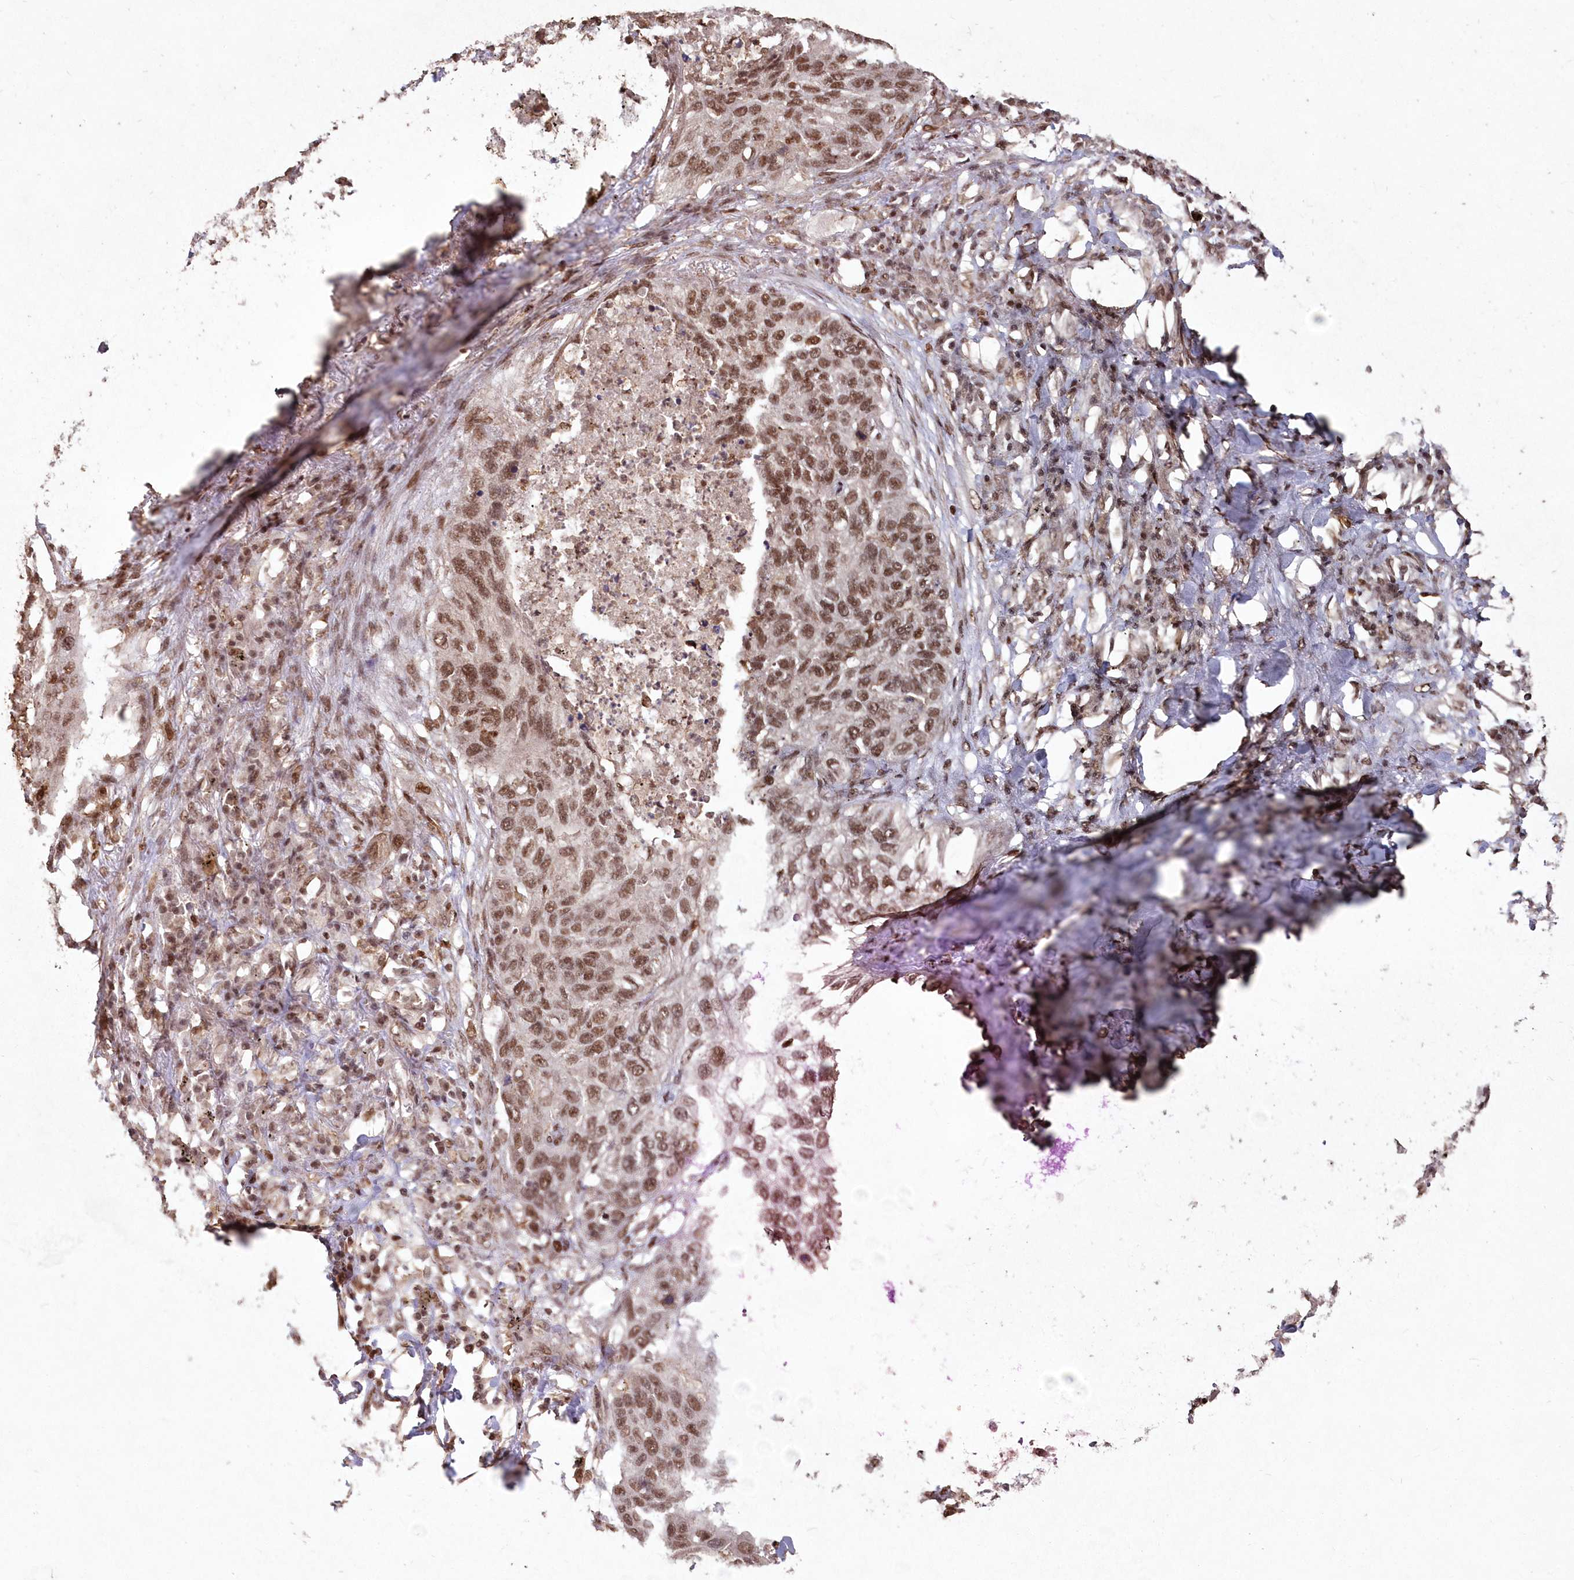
{"staining": {"intensity": "moderate", "quantity": ">75%", "location": "nuclear"}, "tissue": "lung cancer", "cell_type": "Tumor cells", "image_type": "cancer", "snomed": [{"axis": "morphology", "description": "Squamous cell carcinoma, NOS"}, {"axis": "topography", "description": "Lung"}], "caption": "Squamous cell carcinoma (lung) stained with immunohistochemistry (IHC) reveals moderate nuclear staining in about >75% of tumor cells.", "gene": "PDS5A", "patient": {"sex": "female", "age": 63}}